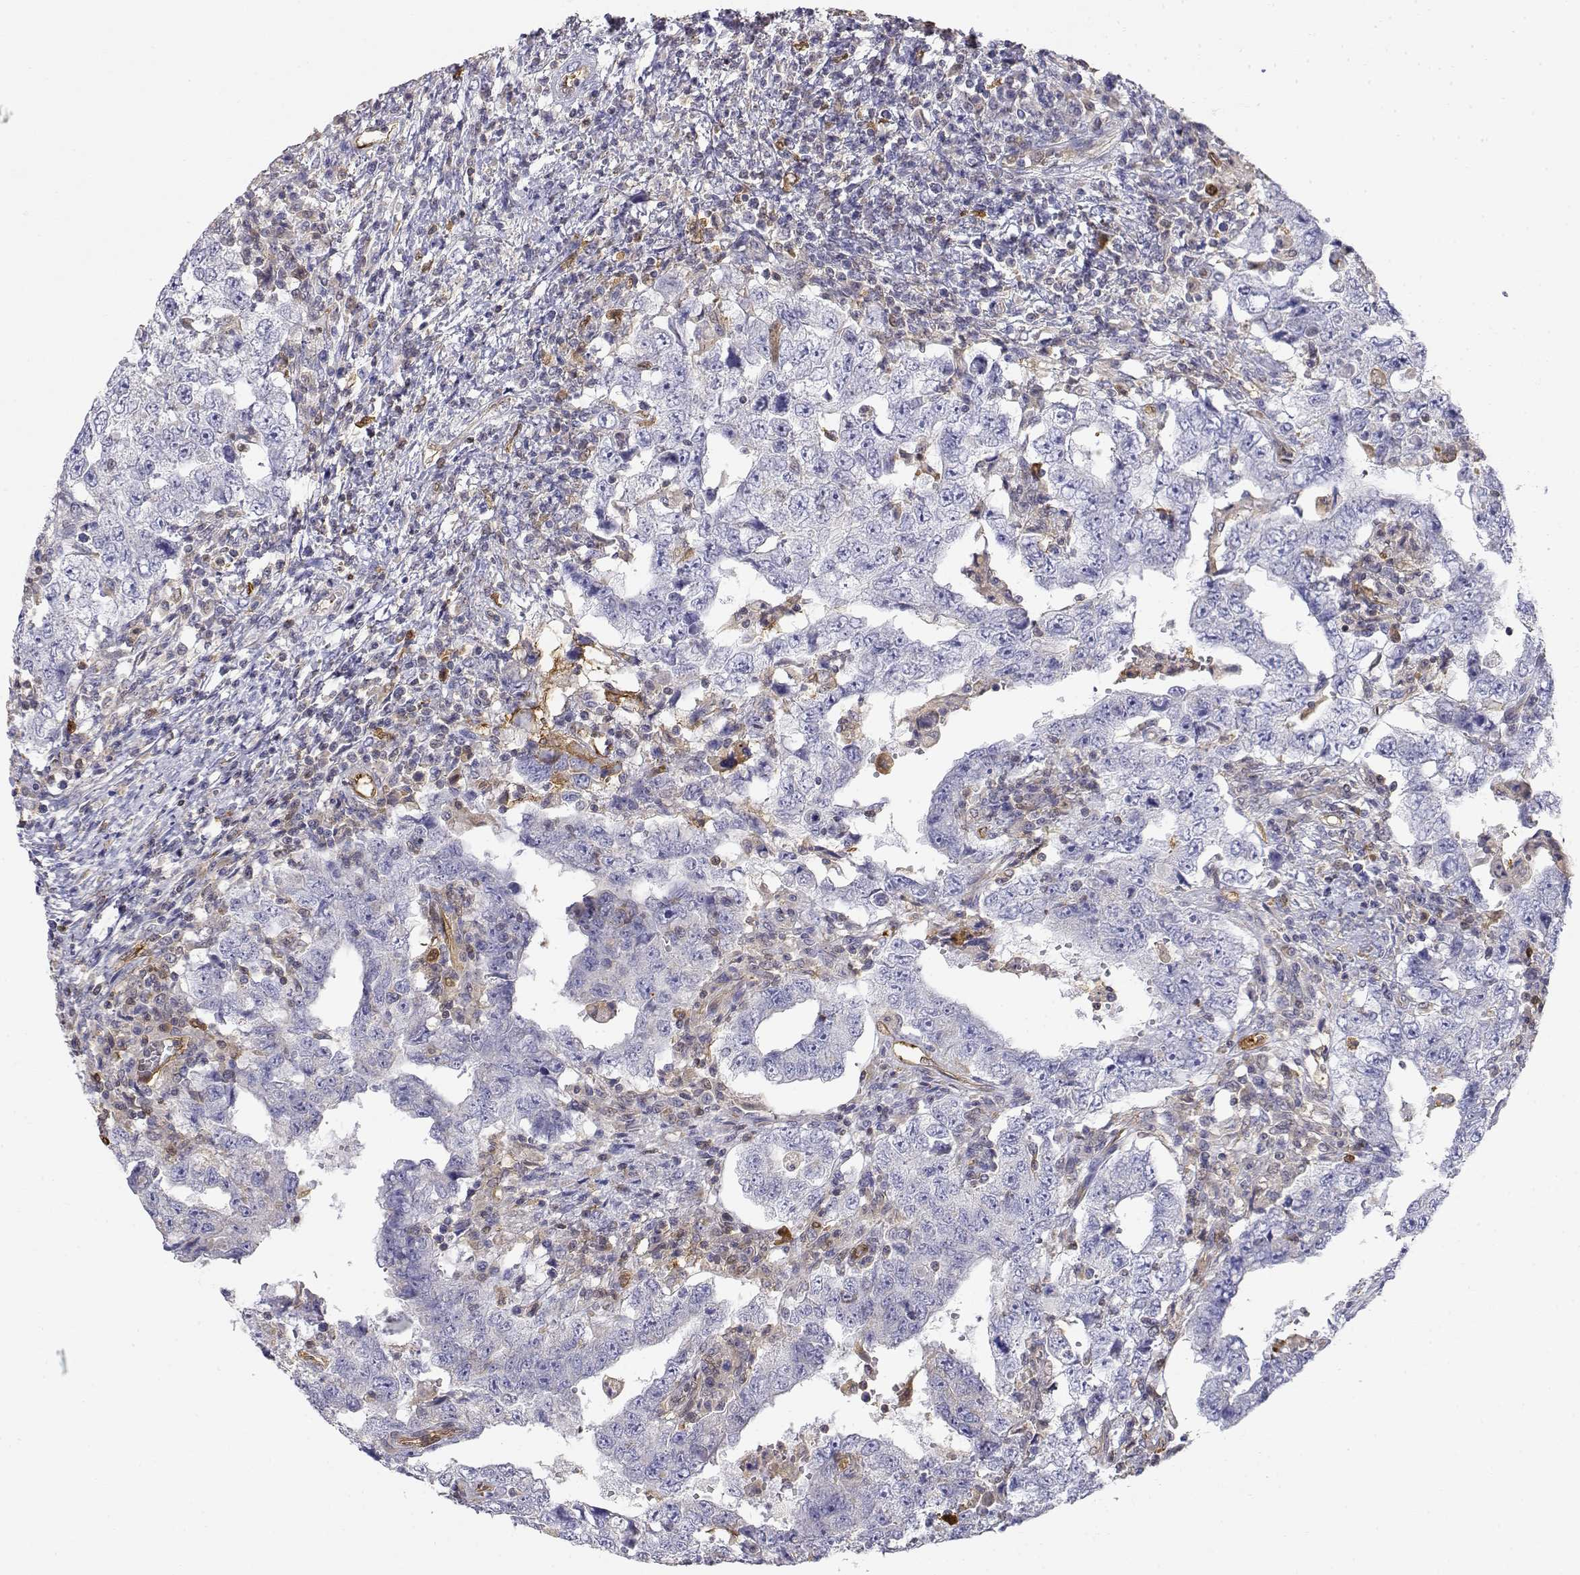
{"staining": {"intensity": "negative", "quantity": "none", "location": "none"}, "tissue": "testis cancer", "cell_type": "Tumor cells", "image_type": "cancer", "snomed": [{"axis": "morphology", "description": "Carcinoma, Embryonal, NOS"}, {"axis": "topography", "description": "Testis"}], "caption": "DAB immunohistochemical staining of testis cancer displays no significant staining in tumor cells.", "gene": "ADA", "patient": {"sex": "male", "age": 26}}